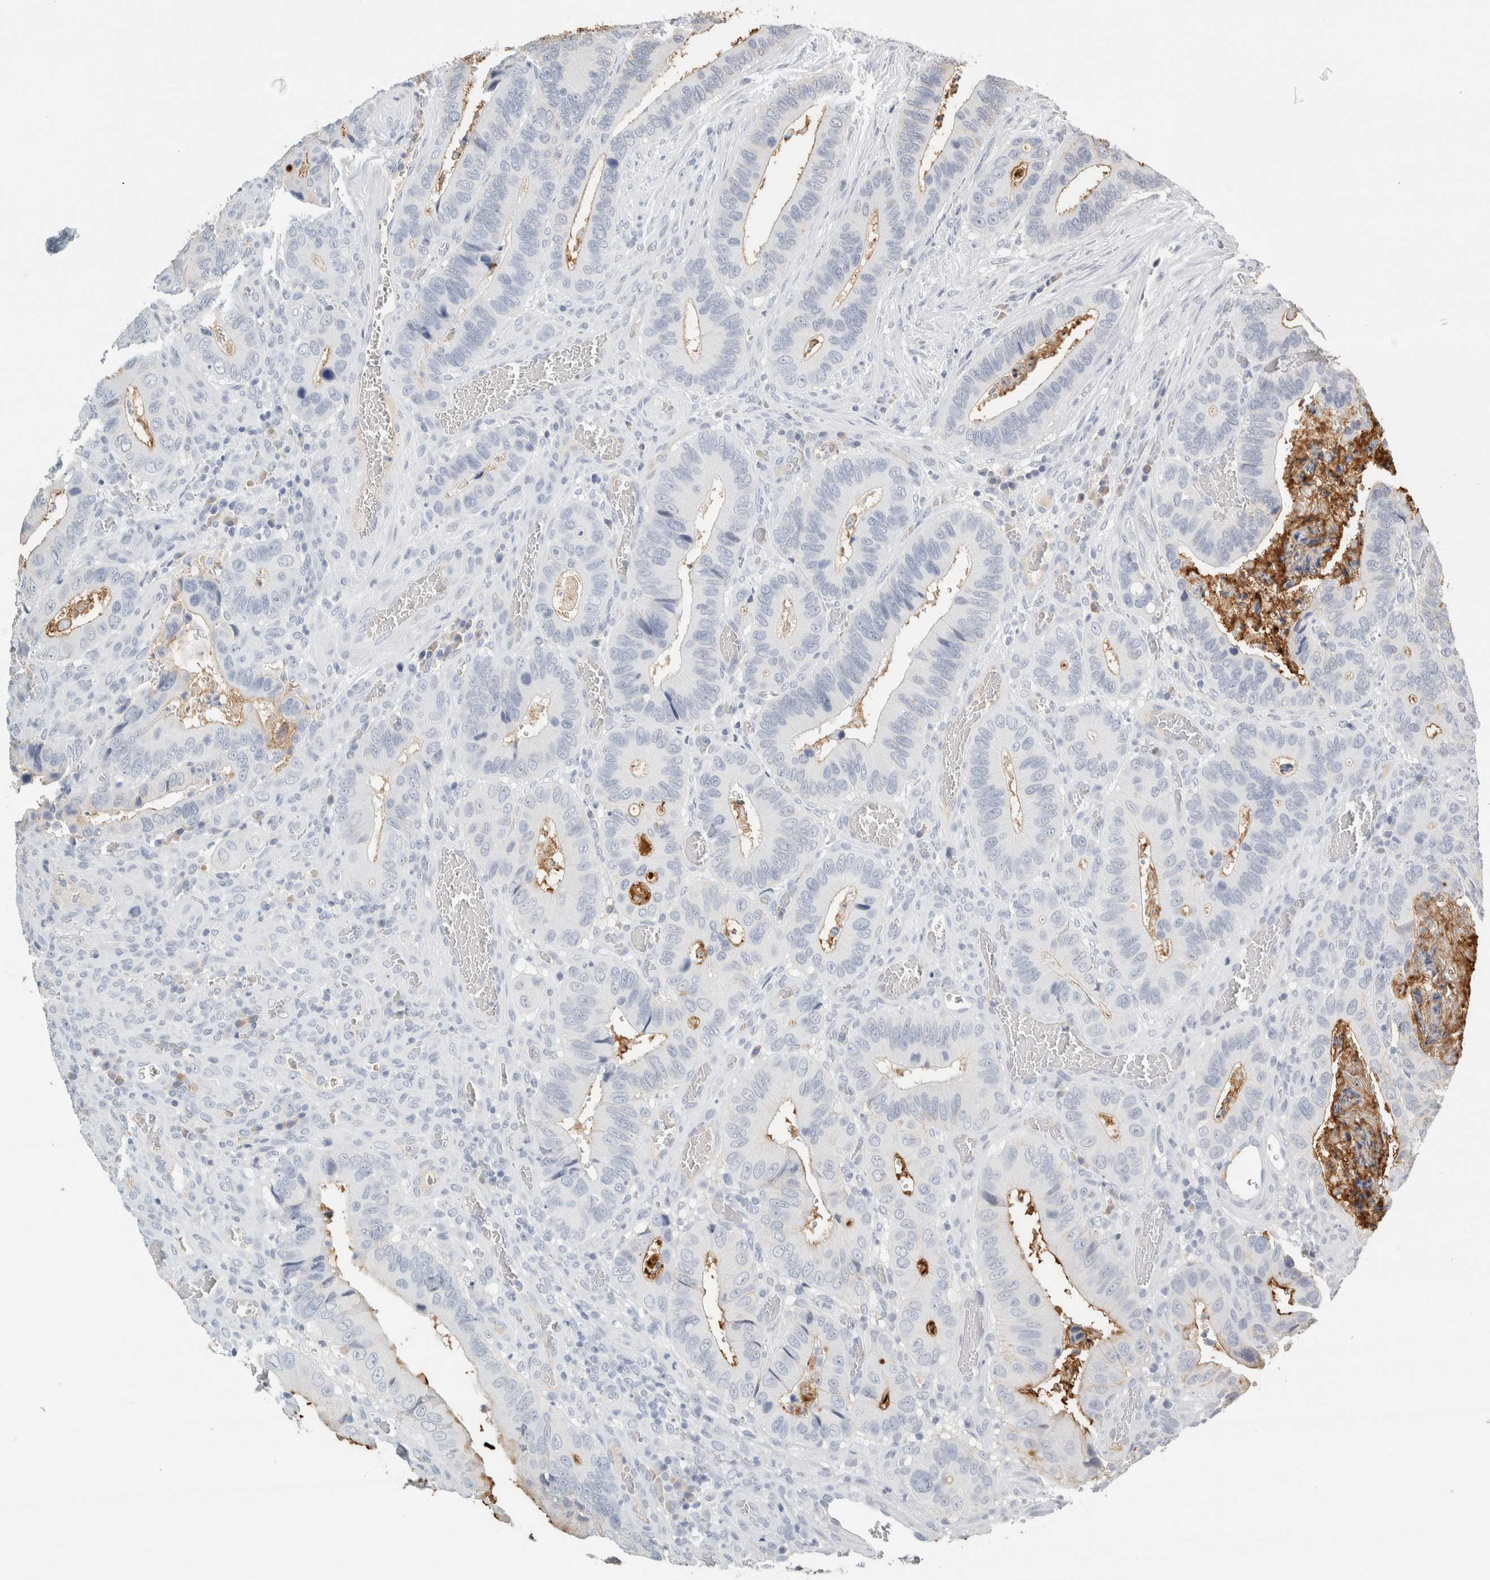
{"staining": {"intensity": "negative", "quantity": "none", "location": "none"}, "tissue": "colorectal cancer", "cell_type": "Tumor cells", "image_type": "cancer", "snomed": [{"axis": "morphology", "description": "Adenocarcinoma, NOS"}, {"axis": "topography", "description": "Colon"}], "caption": "The photomicrograph displays no significant staining in tumor cells of colorectal cancer.", "gene": "TSPAN8", "patient": {"sex": "male", "age": 72}}